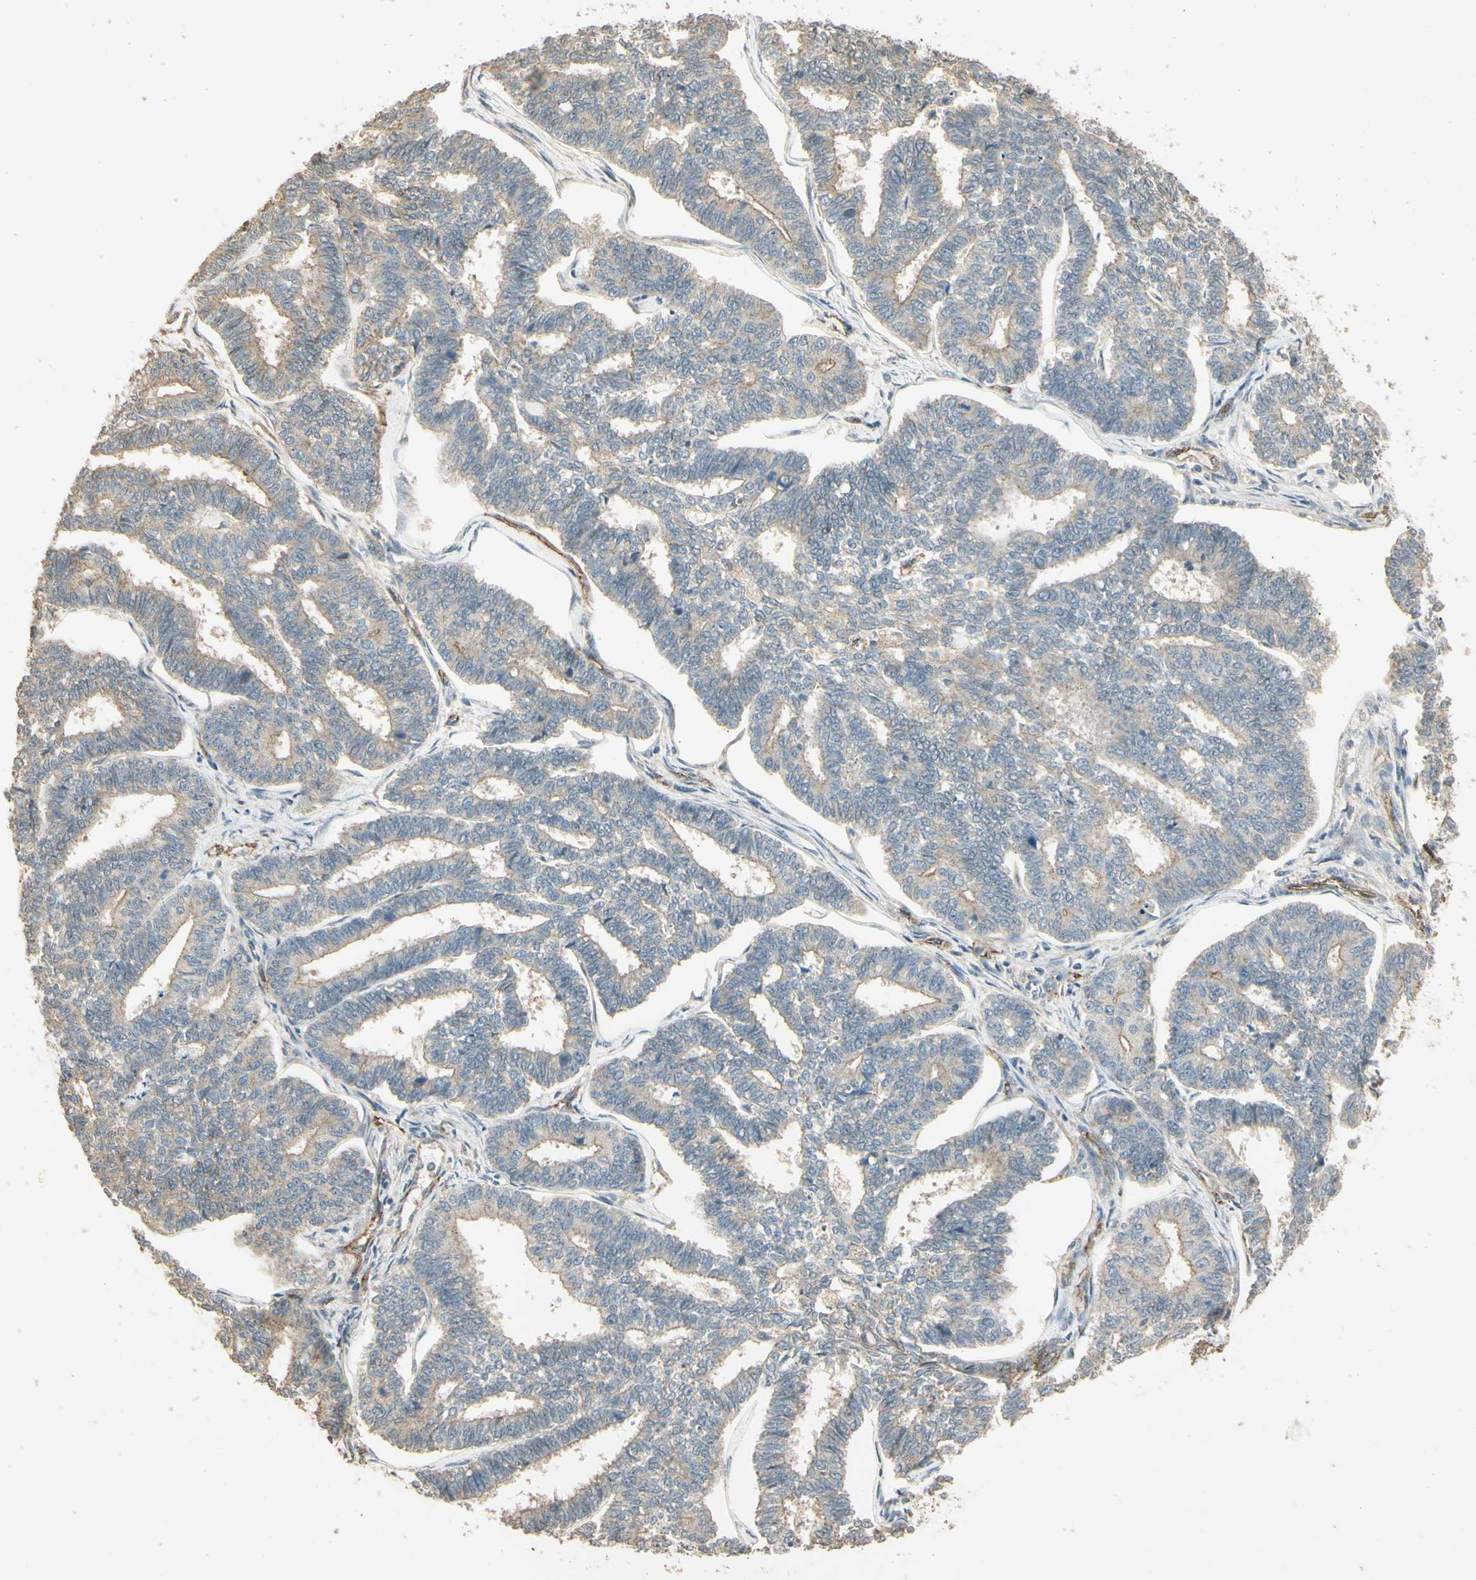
{"staining": {"intensity": "weak", "quantity": "25%-75%", "location": "cytoplasmic/membranous"}, "tissue": "endometrial cancer", "cell_type": "Tumor cells", "image_type": "cancer", "snomed": [{"axis": "morphology", "description": "Adenocarcinoma, NOS"}, {"axis": "topography", "description": "Endometrium"}], "caption": "A photomicrograph of human endometrial adenocarcinoma stained for a protein shows weak cytoplasmic/membranous brown staining in tumor cells.", "gene": "RNF180", "patient": {"sex": "female", "age": 70}}